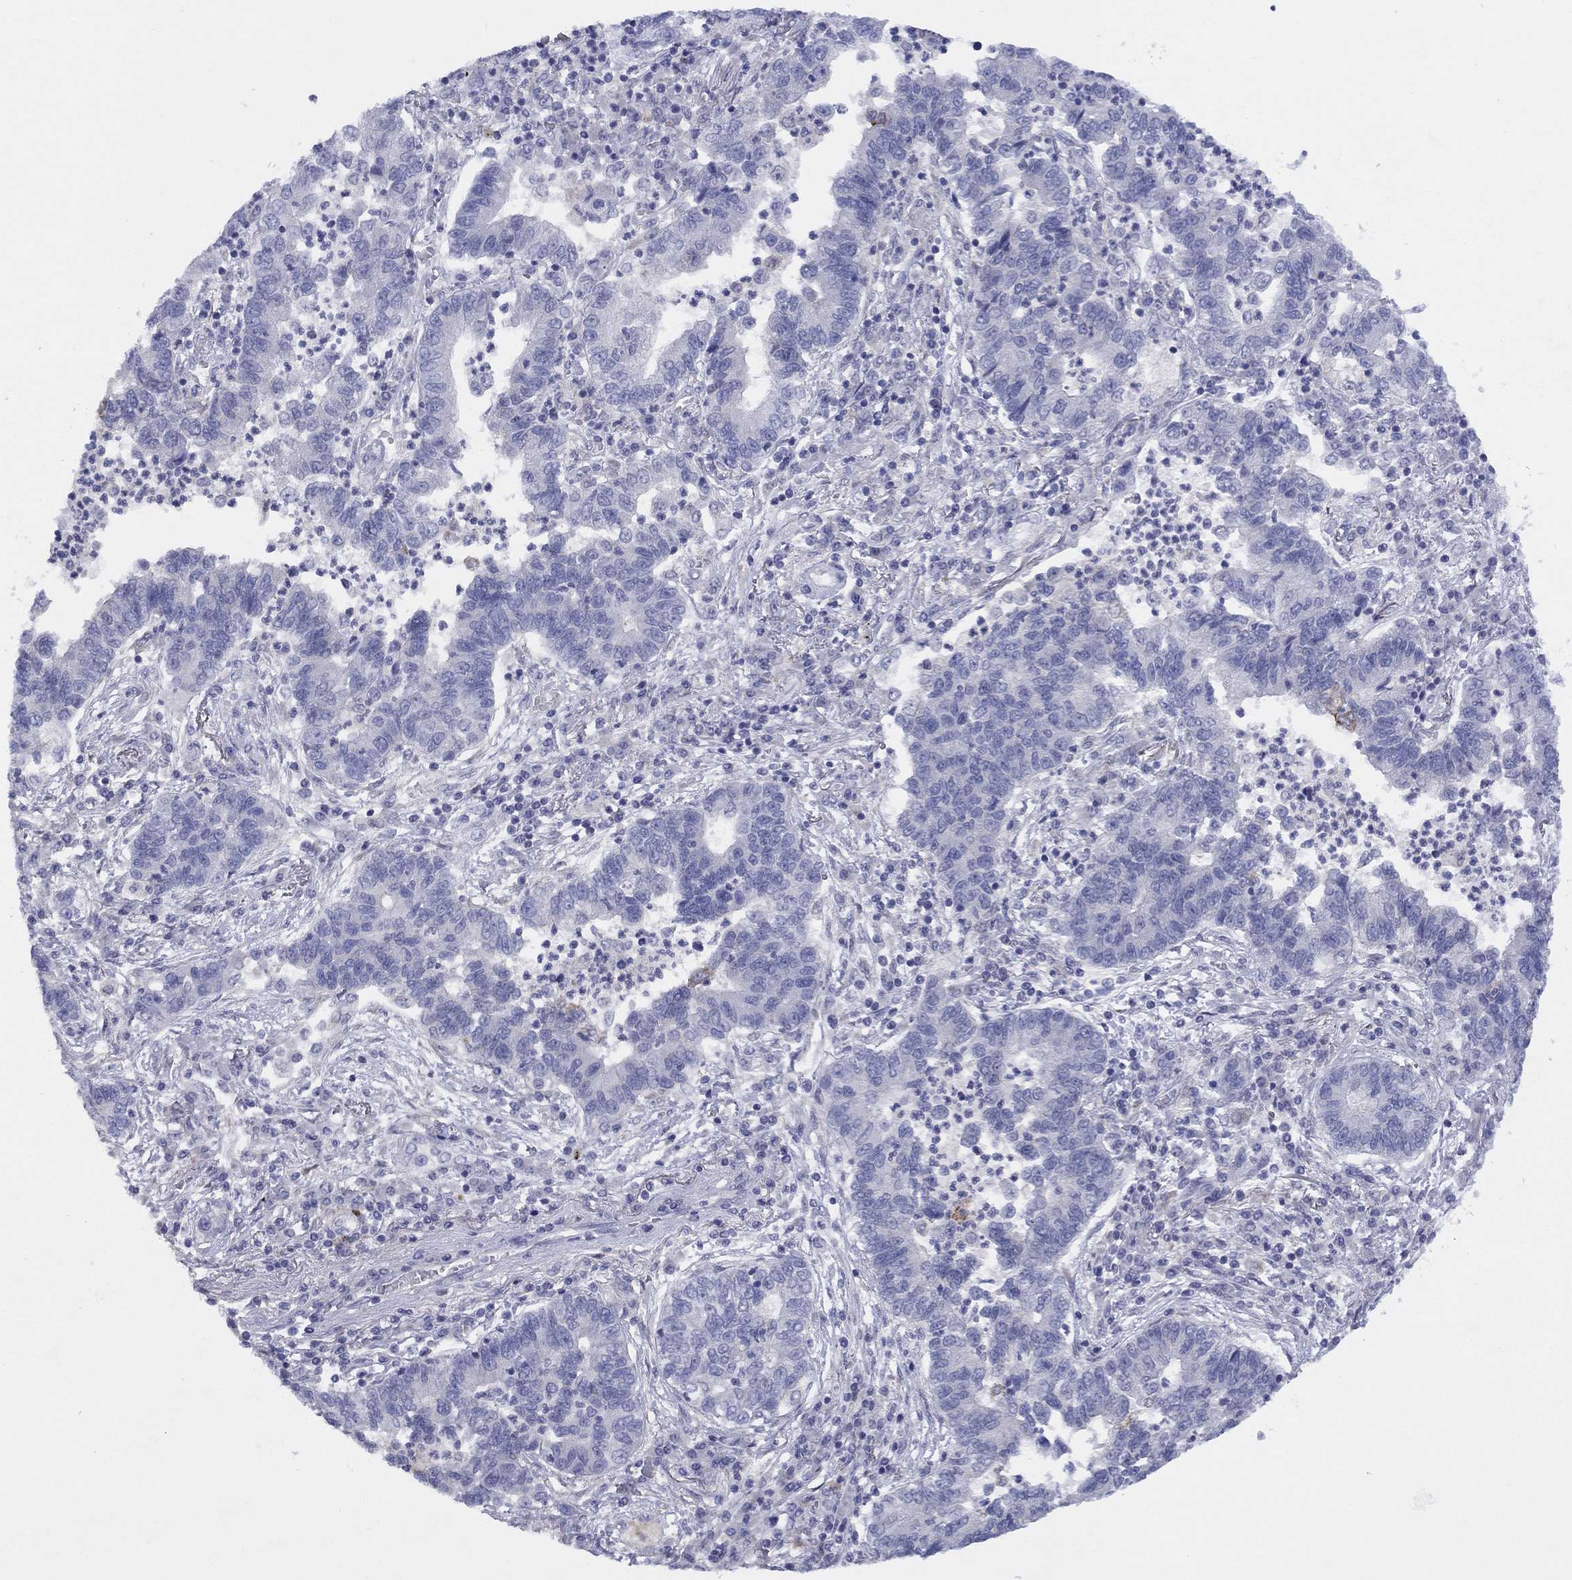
{"staining": {"intensity": "negative", "quantity": "none", "location": "none"}, "tissue": "lung cancer", "cell_type": "Tumor cells", "image_type": "cancer", "snomed": [{"axis": "morphology", "description": "Adenocarcinoma, NOS"}, {"axis": "topography", "description": "Lung"}], "caption": "A photomicrograph of human lung adenocarcinoma is negative for staining in tumor cells.", "gene": "CYP2B6", "patient": {"sex": "female", "age": 57}}